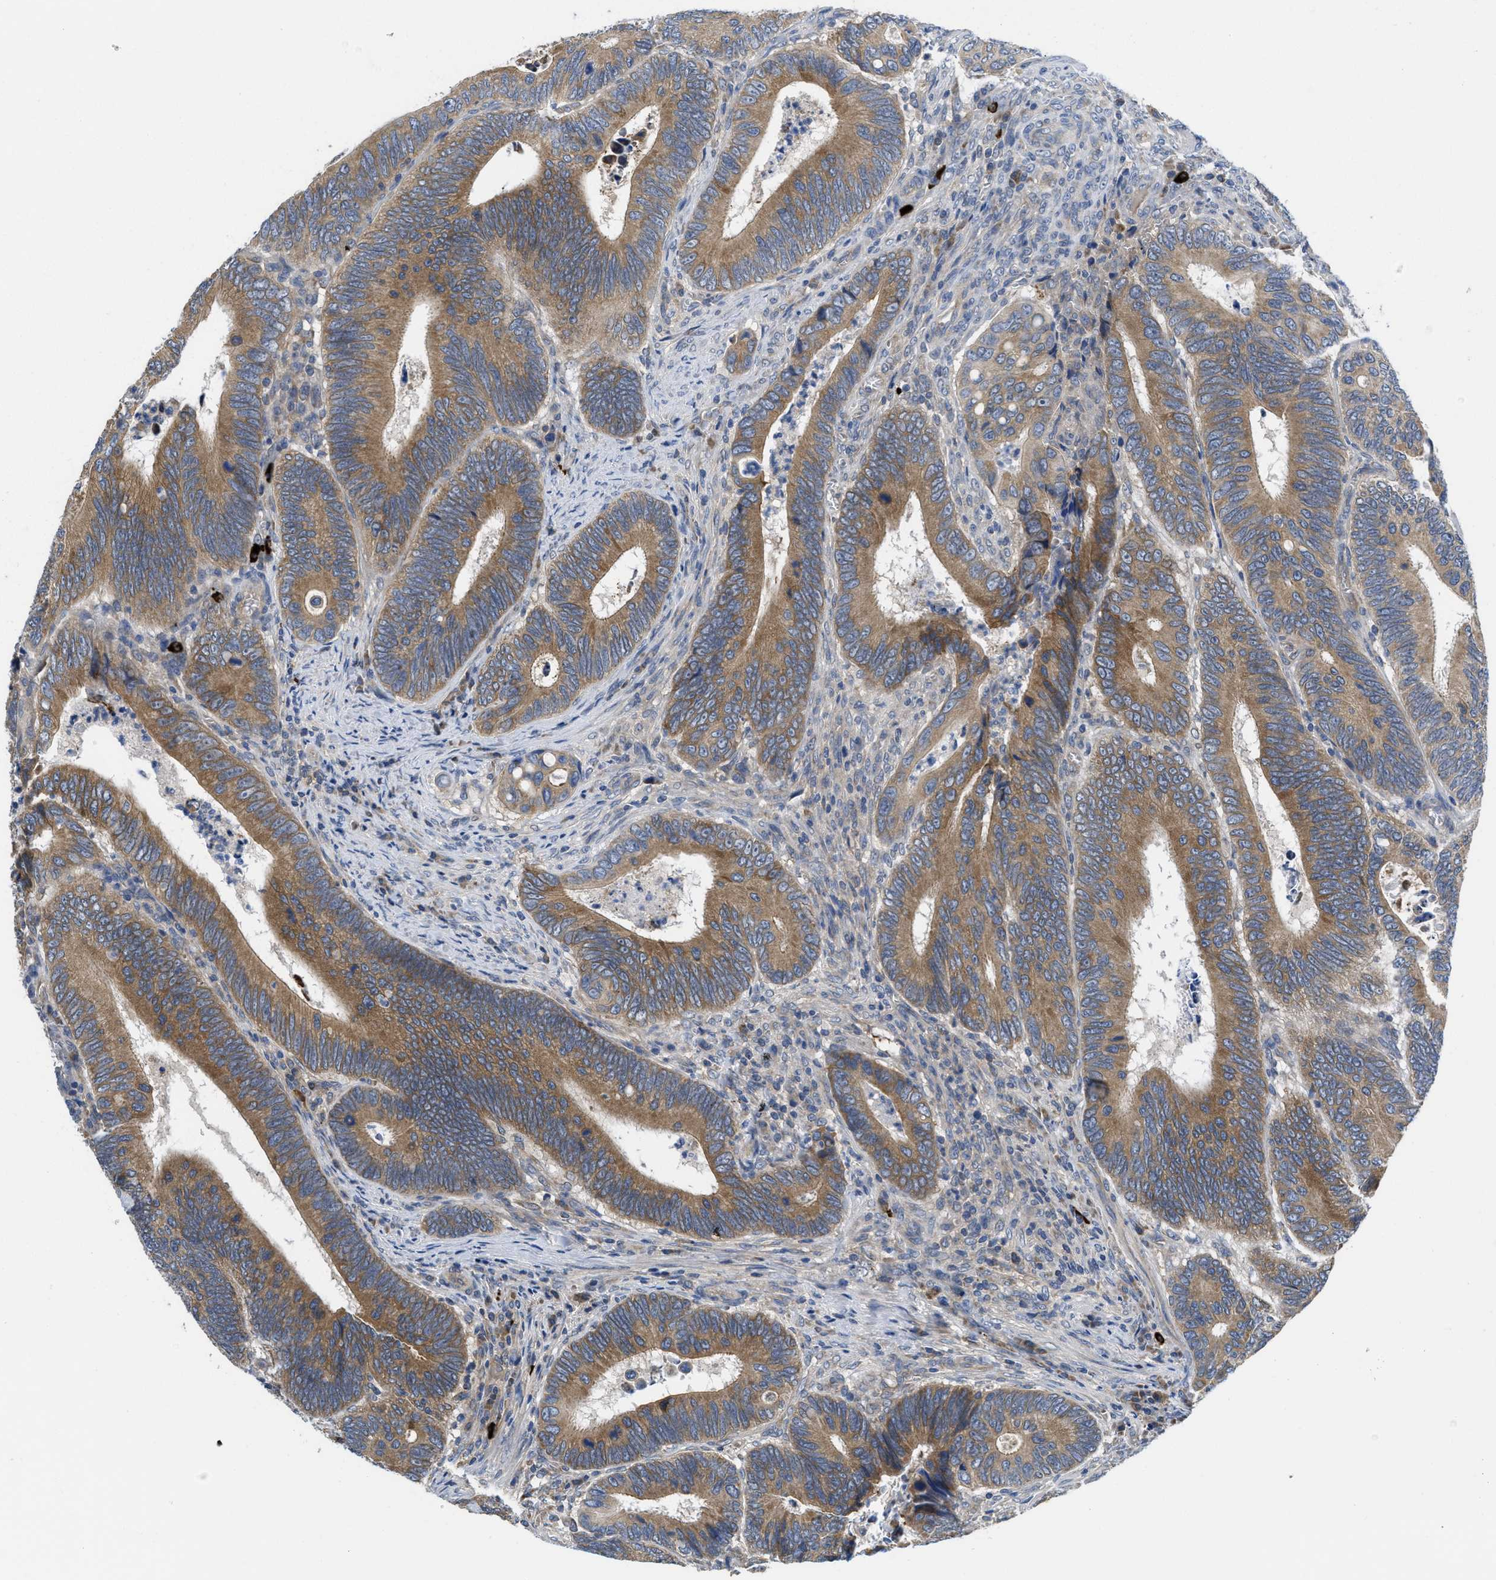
{"staining": {"intensity": "moderate", "quantity": ">75%", "location": "cytoplasmic/membranous"}, "tissue": "colorectal cancer", "cell_type": "Tumor cells", "image_type": "cancer", "snomed": [{"axis": "morphology", "description": "Inflammation, NOS"}, {"axis": "morphology", "description": "Adenocarcinoma, NOS"}, {"axis": "topography", "description": "Colon"}], "caption": "Protein expression analysis of human colorectal cancer (adenocarcinoma) reveals moderate cytoplasmic/membranous positivity in approximately >75% of tumor cells. (IHC, brightfield microscopy, high magnification).", "gene": "GALK1", "patient": {"sex": "male", "age": 72}}